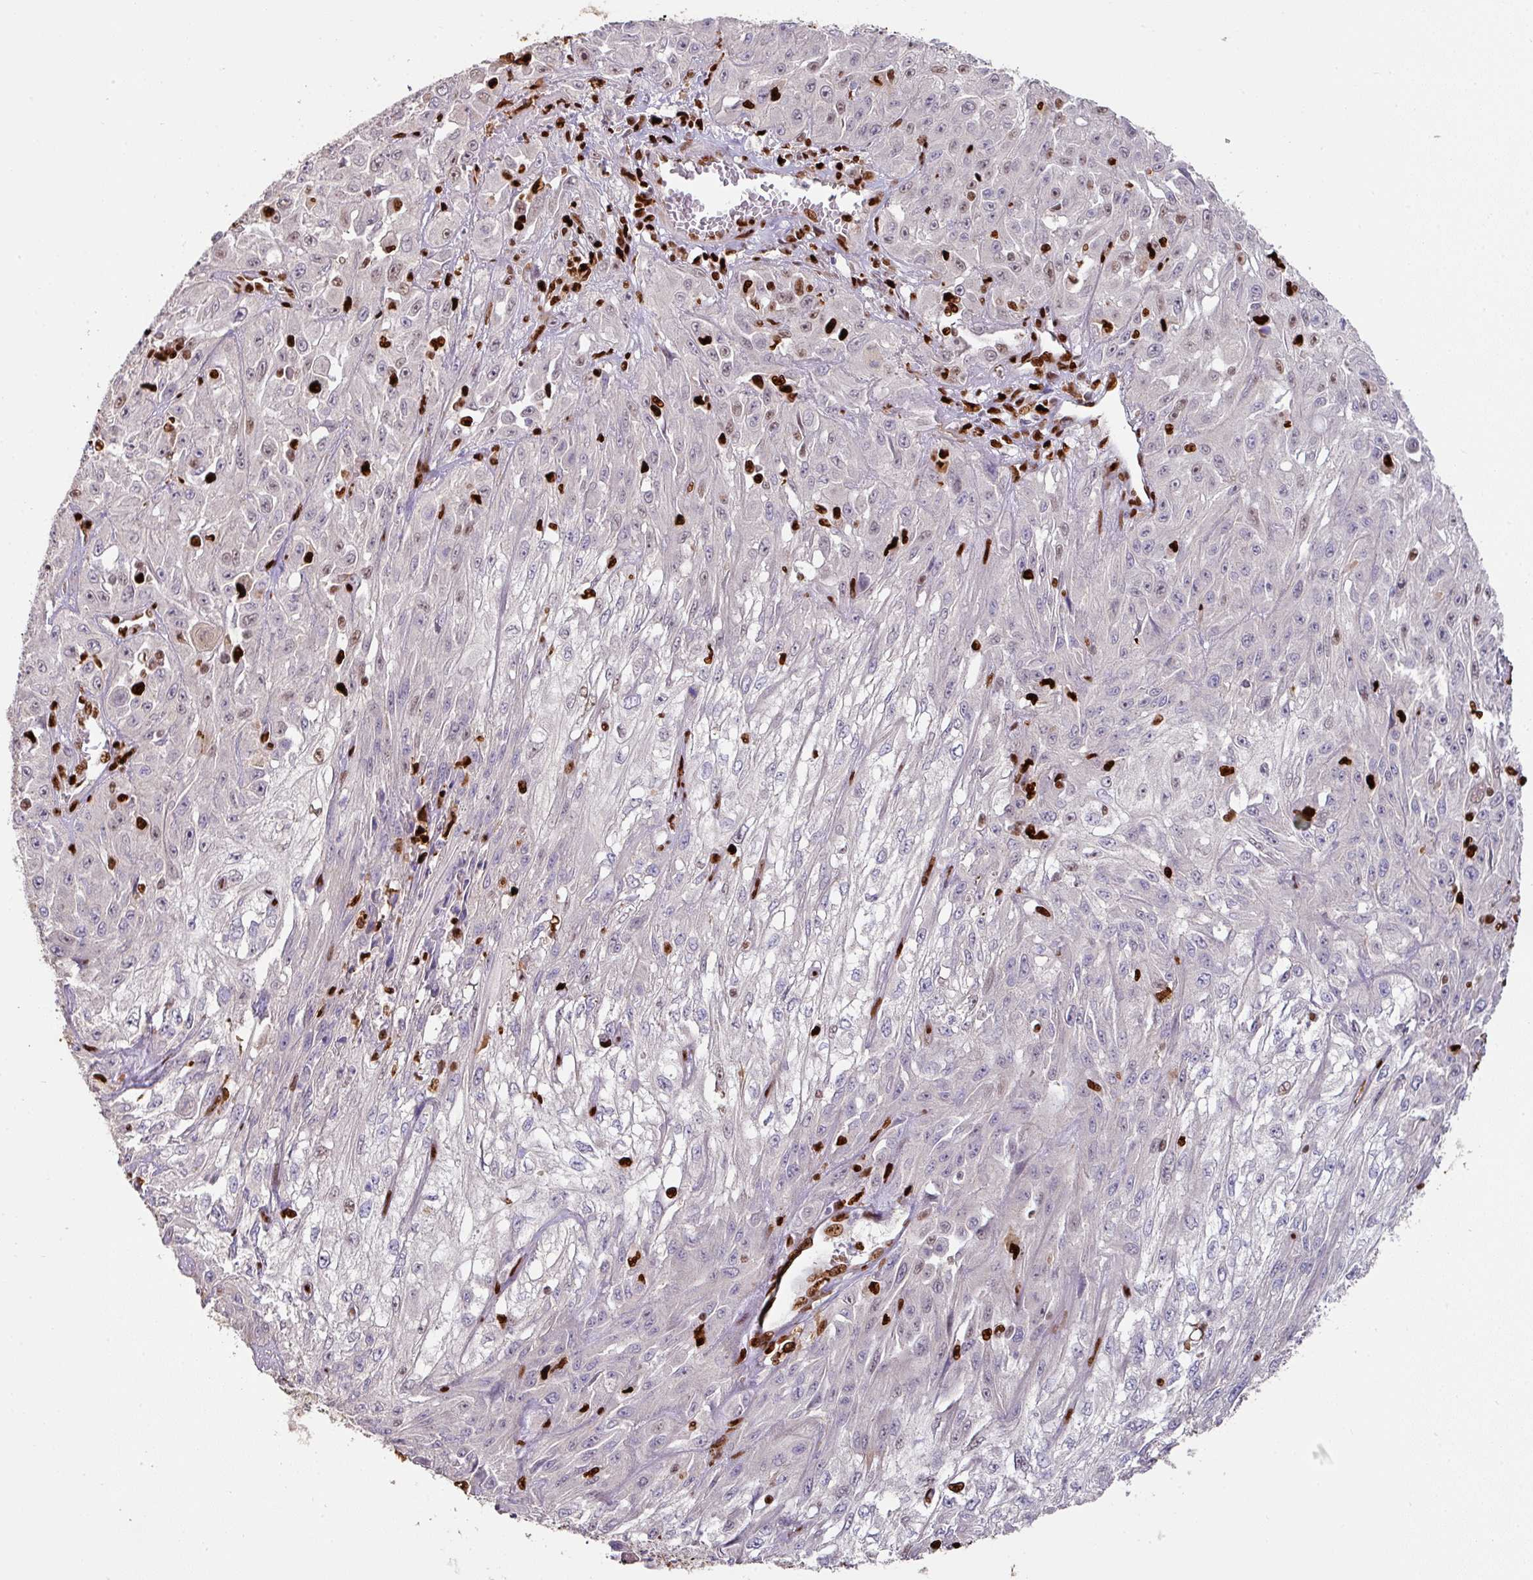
{"staining": {"intensity": "negative", "quantity": "none", "location": "none"}, "tissue": "skin cancer", "cell_type": "Tumor cells", "image_type": "cancer", "snomed": [{"axis": "morphology", "description": "Squamous cell carcinoma, NOS"}, {"axis": "morphology", "description": "Squamous cell carcinoma, metastatic, NOS"}, {"axis": "topography", "description": "Skin"}, {"axis": "topography", "description": "Lymph node"}], "caption": "A photomicrograph of skin cancer stained for a protein exhibits no brown staining in tumor cells.", "gene": "SAMHD1", "patient": {"sex": "male", "age": 75}}